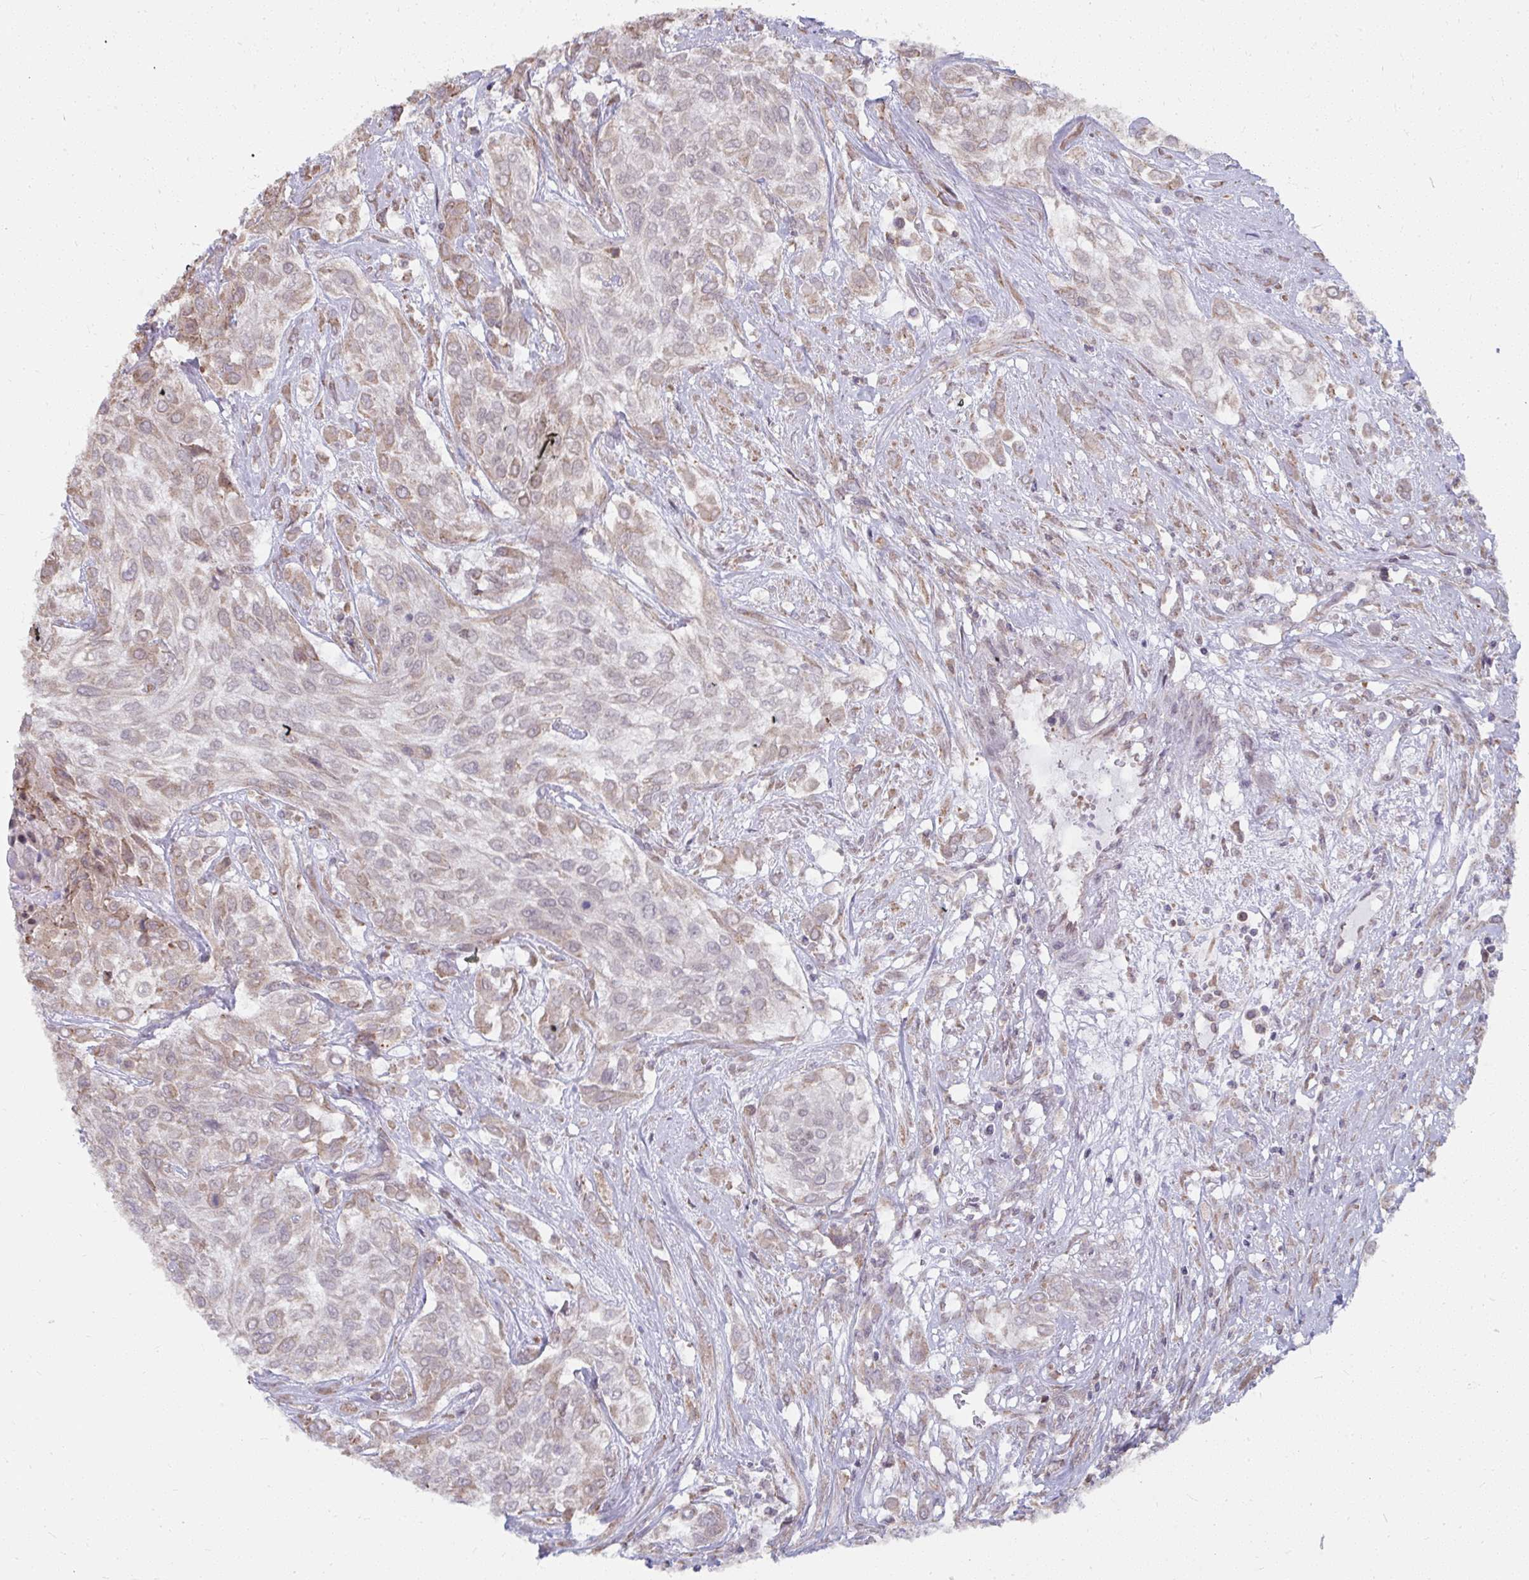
{"staining": {"intensity": "weak", "quantity": ">75%", "location": "cytoplasmic/membranous"}, "tissue": "urothelial cancer", "cell_type": "Tumor cells", "image_type": "cancer", "snomed": [{"axis": "morphology", "description": "Urothelial carcinoma, High grade"}, {"axis": "topography", "description": "Urinary bladder"}], "caption": "Urothelial cancer stained with a brown dye shows weak cytoplasmic/membranous positive positivity in approximately >75% of tumor cells.", "gene": "NMNAT1", "patient": {"sex": "male", "age": 57}}